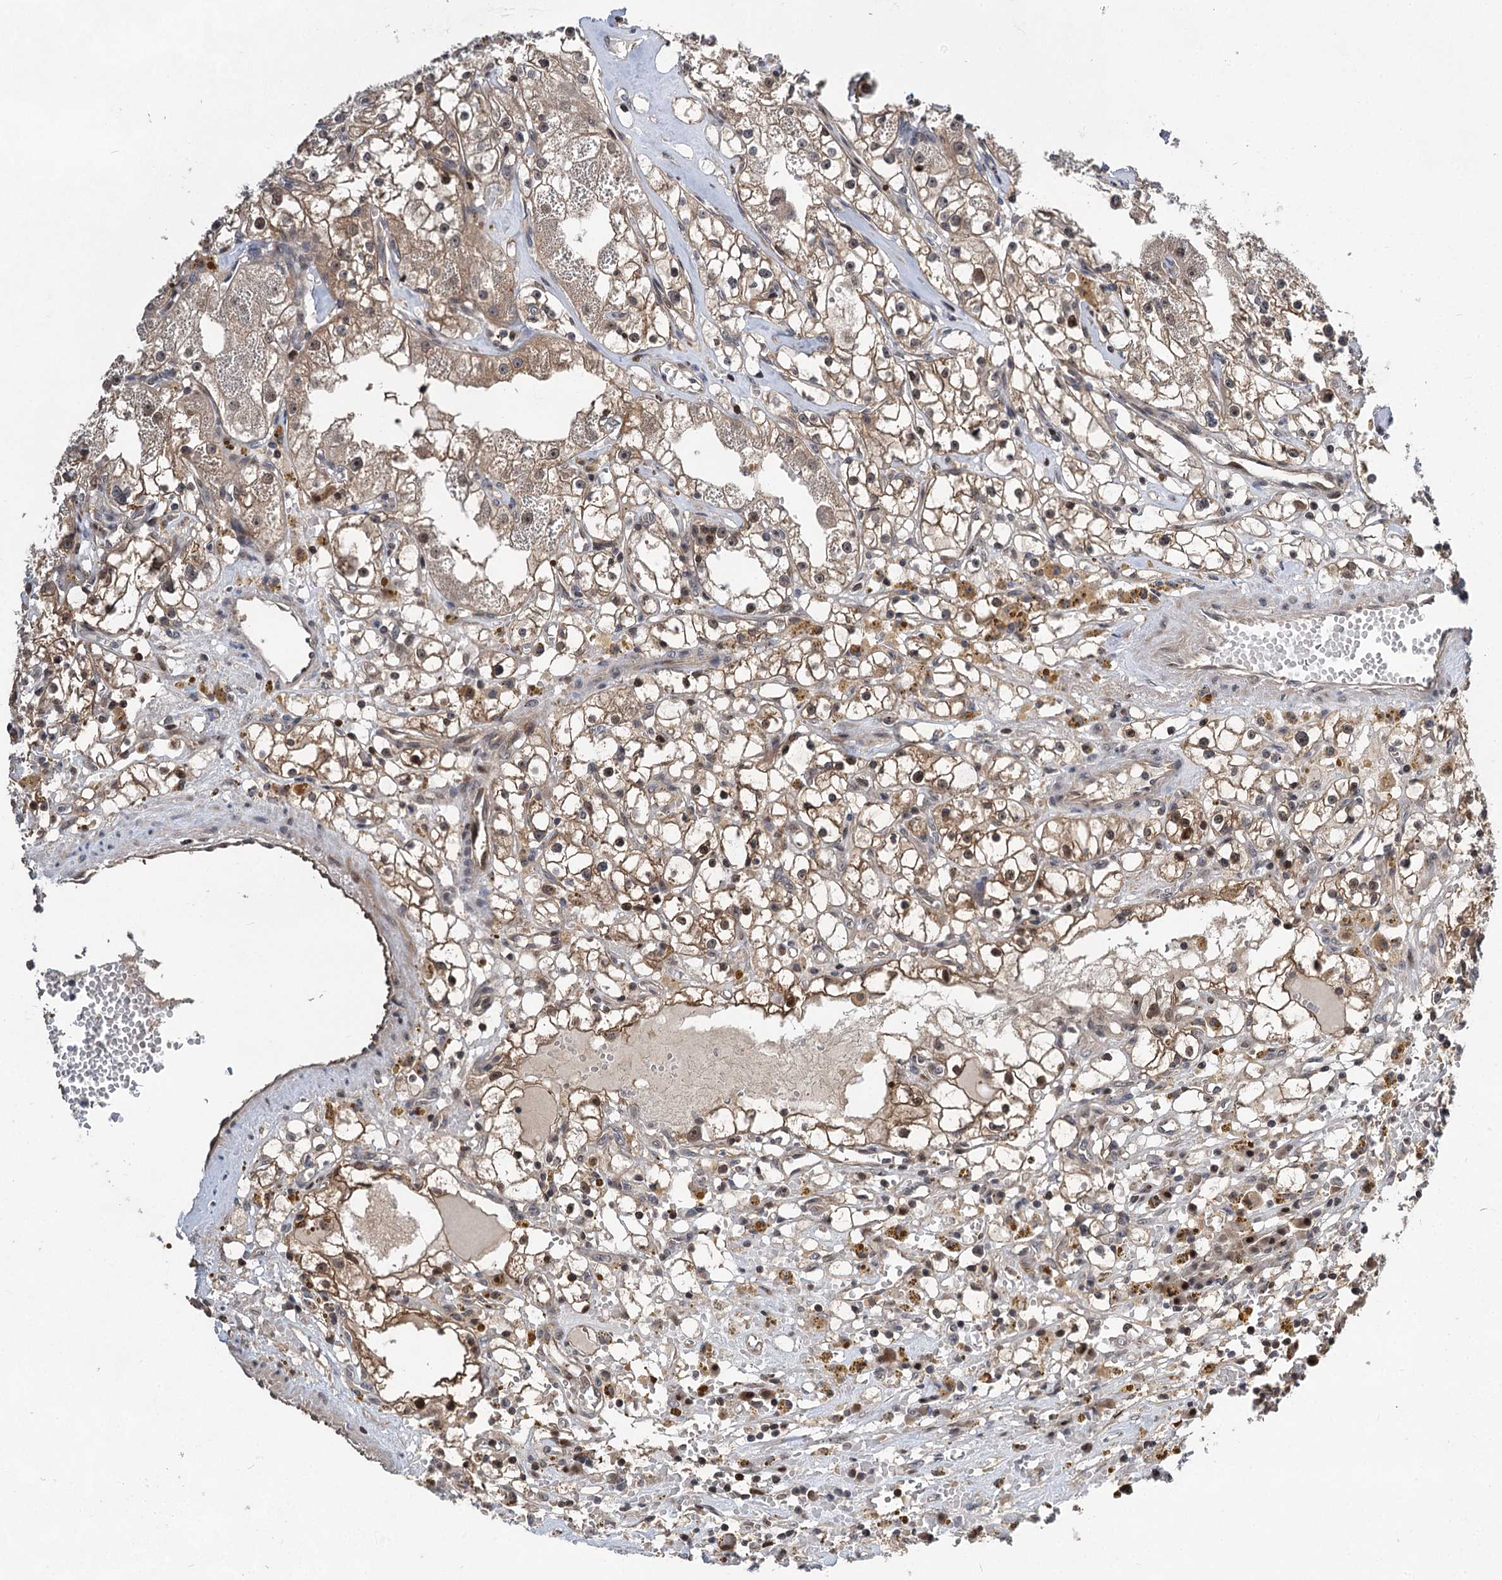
{"staining": {"intensity": "moderate", "quantity": "25%-75%", "location": "cytoplasmic/membranous,nuclear"}, "tissue": "renal cancer", "cell_type": "Tumor cells", "image_type": "cancer", "snomed": [{"axis": "morphology", "description": "Adenocarcinoma, NOS"}, {"axis": "topography", "description": "Kidney"}], "caption": "There is medium levels of moderate cytoplasmic/membranous and nuclear positivity in tumor cells of renal cancer (adenocarcinoma), as demonstrated by immunohistochemical staining (brown color).", "gene": "GPBP1", "patient": {"sex": "male", "age": 56}}